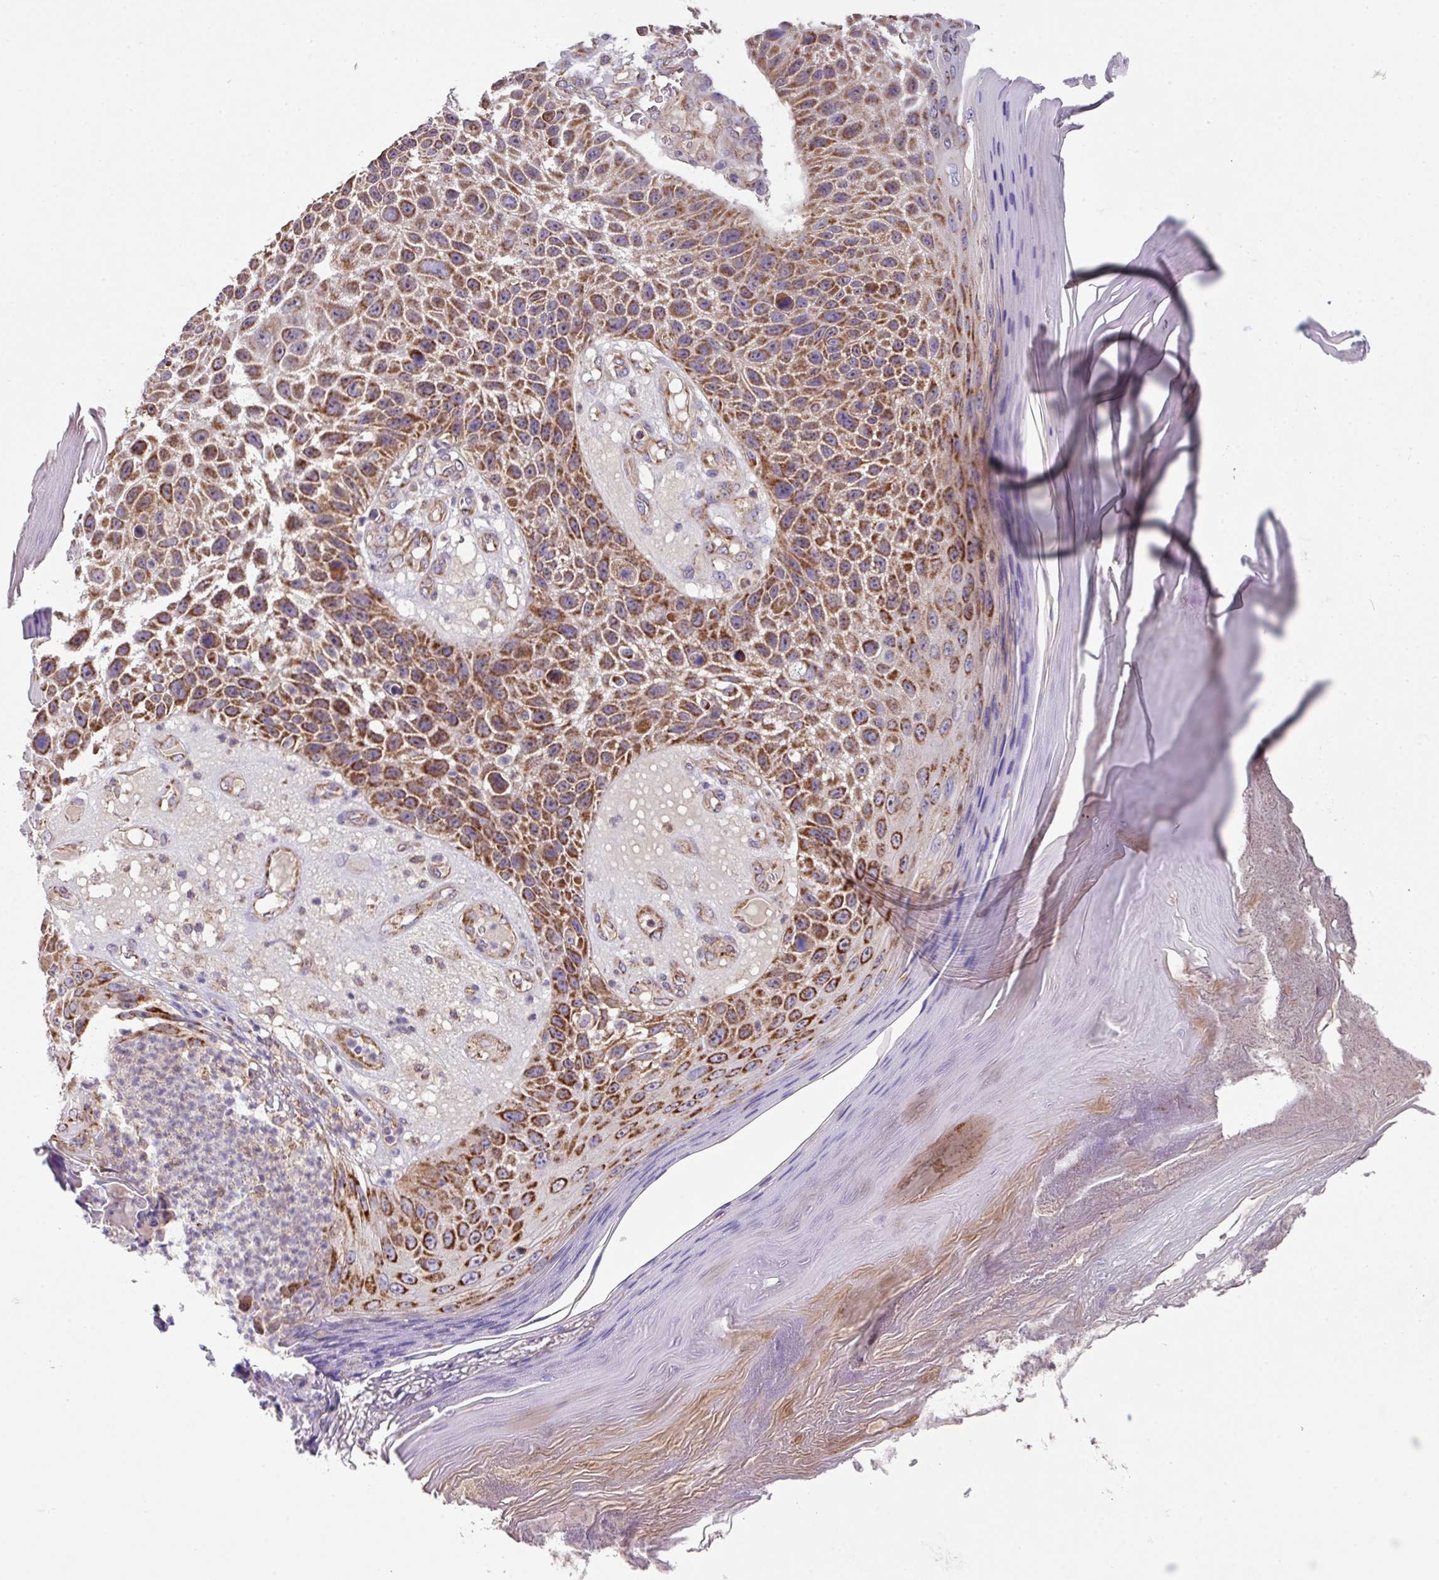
{"staining": {"intensity": "strong", "quantity": ">75%", "location": "cytoplasmic/membranous"}, "tissue": "skin cancer", "cell_type": "Tumor cells", "image_type": "cancer", "snomed": [{"axis": "morphology", "description": "Squamous cell carcinoma, NOS"}, {"axis": "topography", "description": "Skin"}], "caption": "Human skin cancer (squamous cell carcinoma) stained with a brown dye reveals strong cytoplasmic/membranous positive staining in approximately >75% of tumor cells.", "gene": "LRRC53", "patient": {"sex": "female", "age": 88}}